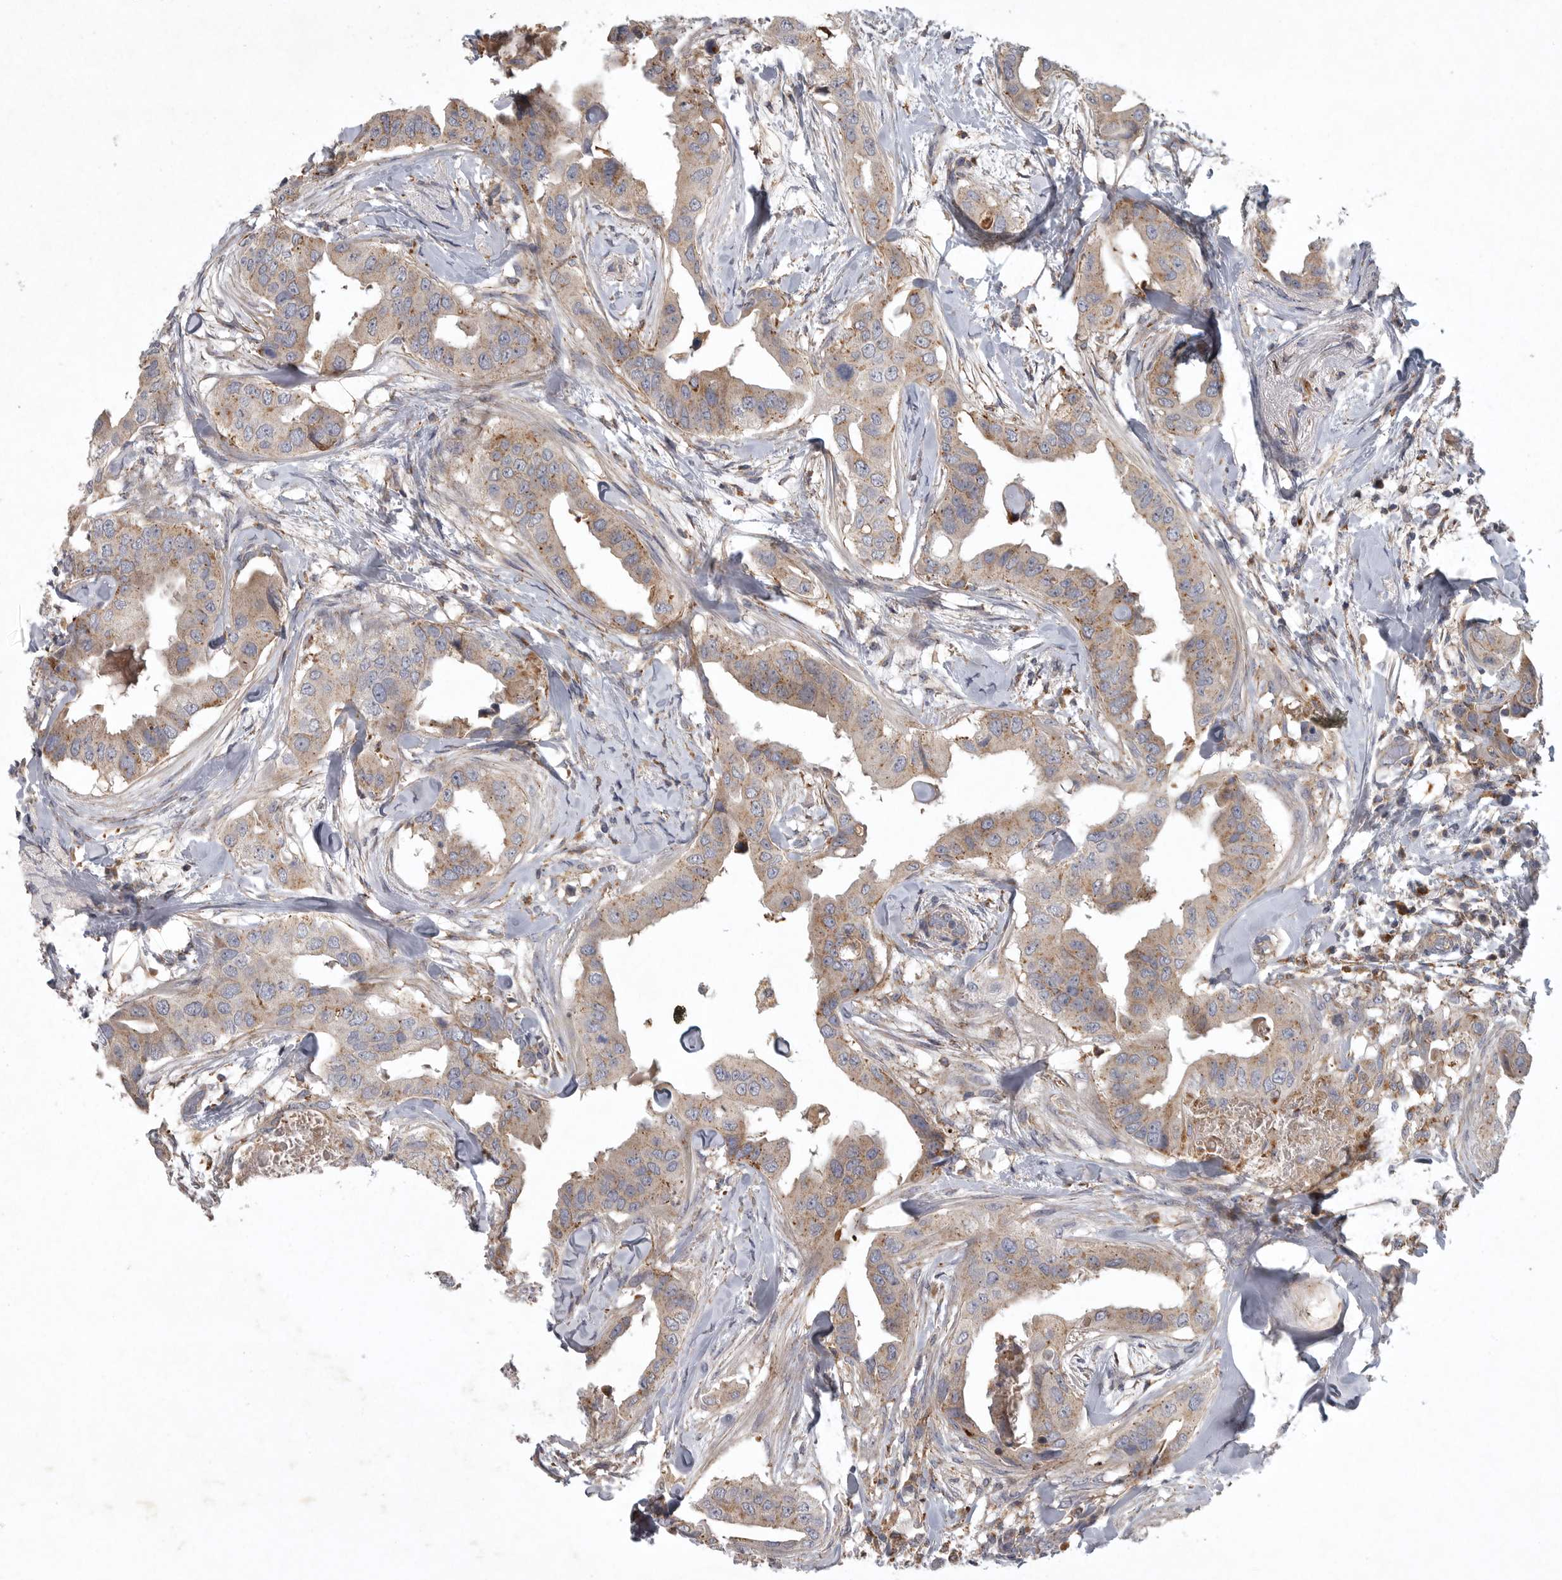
{"staining": {"intensity": "moderate", "quantity": ">75%", "location": "cytoplasmic/membranous"}, "tissue": "breast cancer", "cell_type": "Tumor cells", "image_type": "cancer", "snomed": [{"axis": "morphology", "description": "Duct carcinoma"}, {"axis": "topography", "description": "Breast"}], "caption": "Immunohistochemistry of breast cancer (invasive ductal carcinoma) displays medium levels of moderate cytoplasmic/membranous staining in approximately >75% of tumor cells.", "gene": "LAMTOR3", "patient": {"sex": "female", "age": 40}}